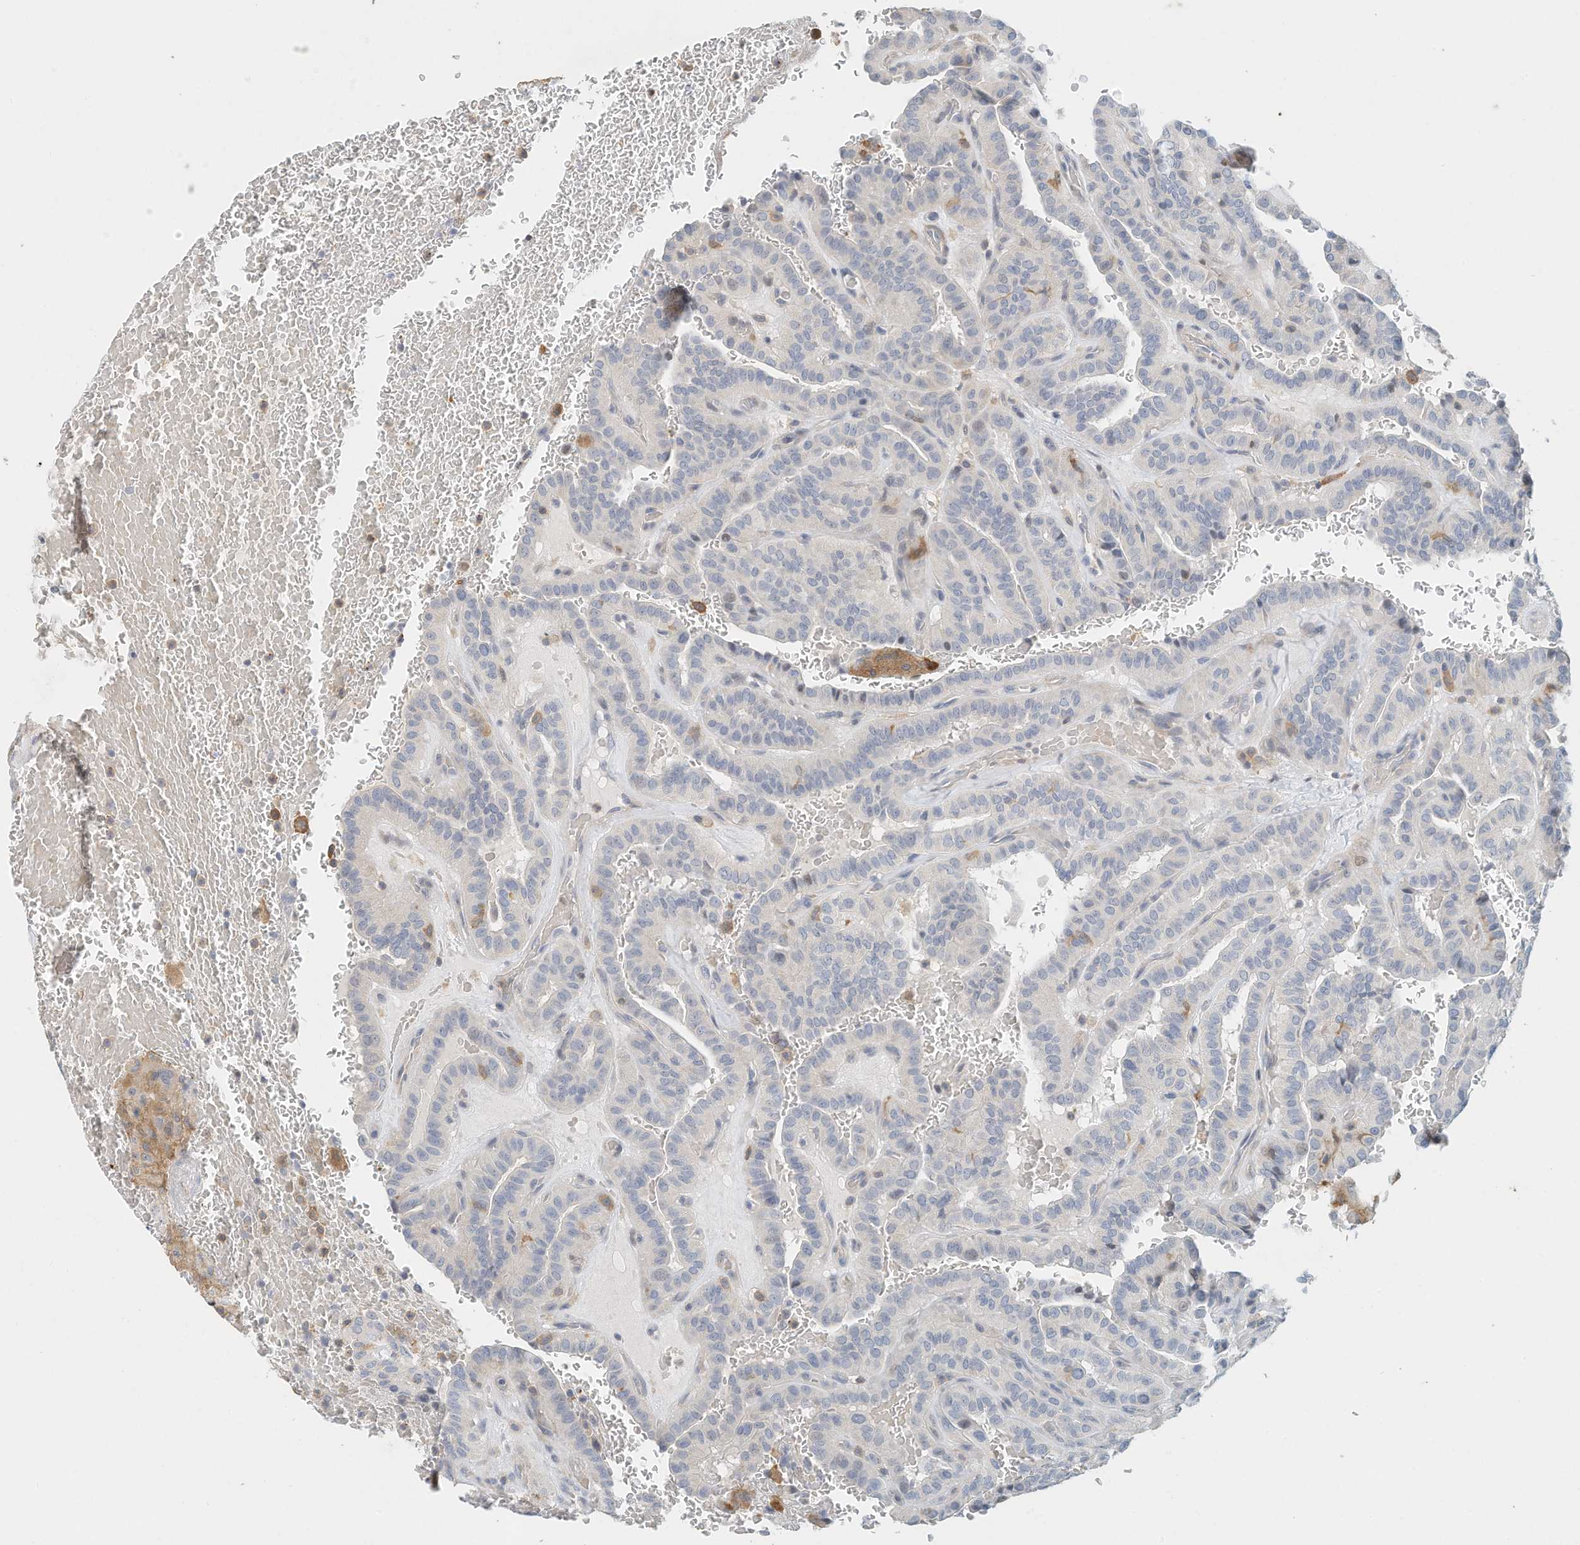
{"staining": {"intensity": "negative", "quantity": "none", "location": "none"}, "tissue": "thyroid cancer", "cell_type": "Tumor cells", "image_type": "cancer", "snomed": [{"axis": "morphology", "description": "Papillary adenocarcinoma, NOS"}, {"axis": "topography", "description": "Thyroid gland"}], "caption": "Human thyroid papillary adenocarcinoma stained for a protein using immunohistochemistry displays no staining in tumor cells.", "gene": "MICAL1", "patient": {"sex": "male", "age": 77}}